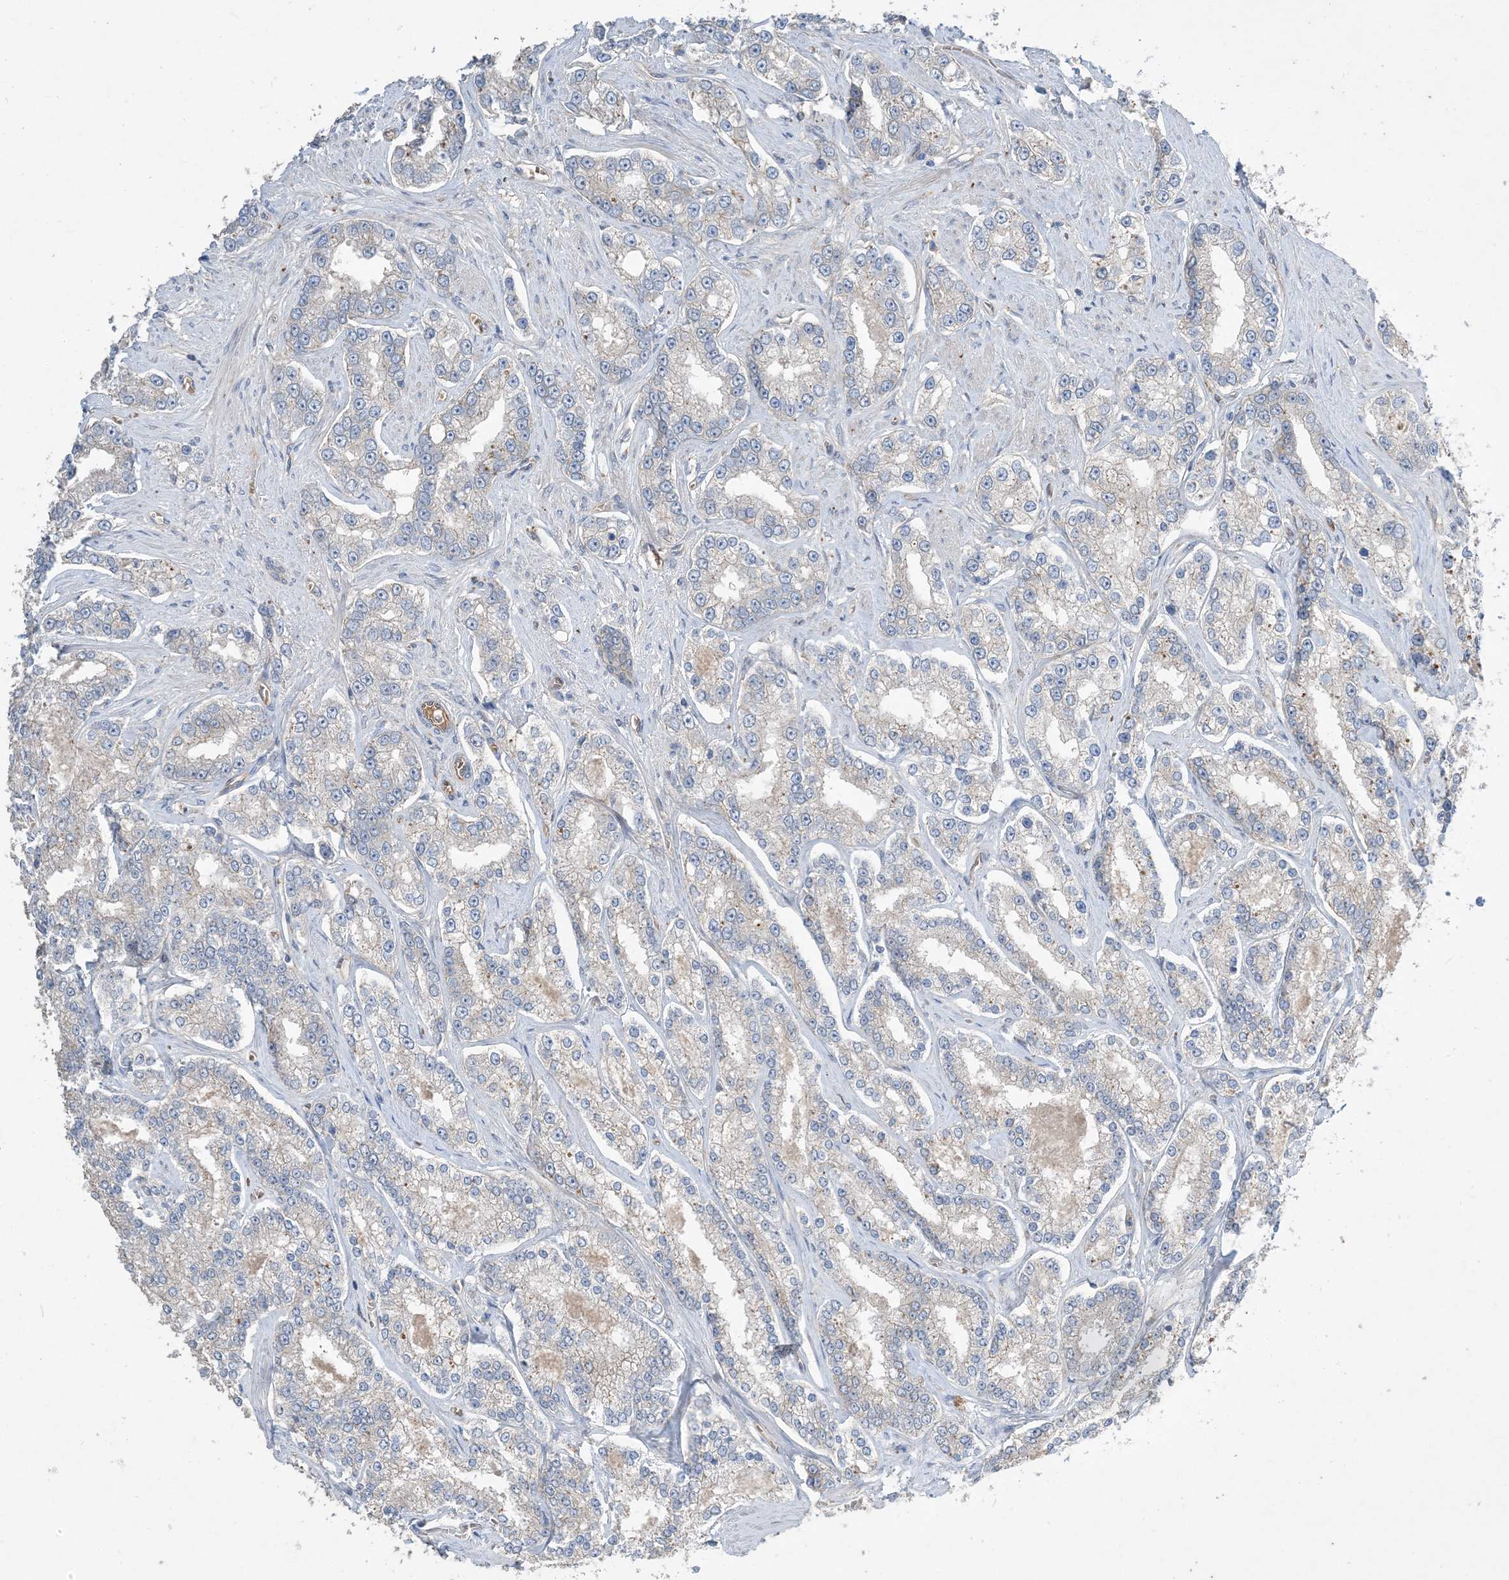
{"staining": {"intensity": "negative", "quantity": "none", "location": "none"}, "tissue": "prostate cancer", "cell_type": "Tumor cells", "image_type": "cancer", "snomed": [{"axis": "morphology", "description": "Normal tissue, NOS"}, {"axis": "morphology", "description": "Adenocarcinoma, High grade"}, {"axis": "topography", "description": "Prostate"}], "caption": "DAB immunohistochemical staining of human prostate cancer shows no significant staining in tumor cells.", "gene": "AOC1", "patient": {"sex": "male", "age": 83}}